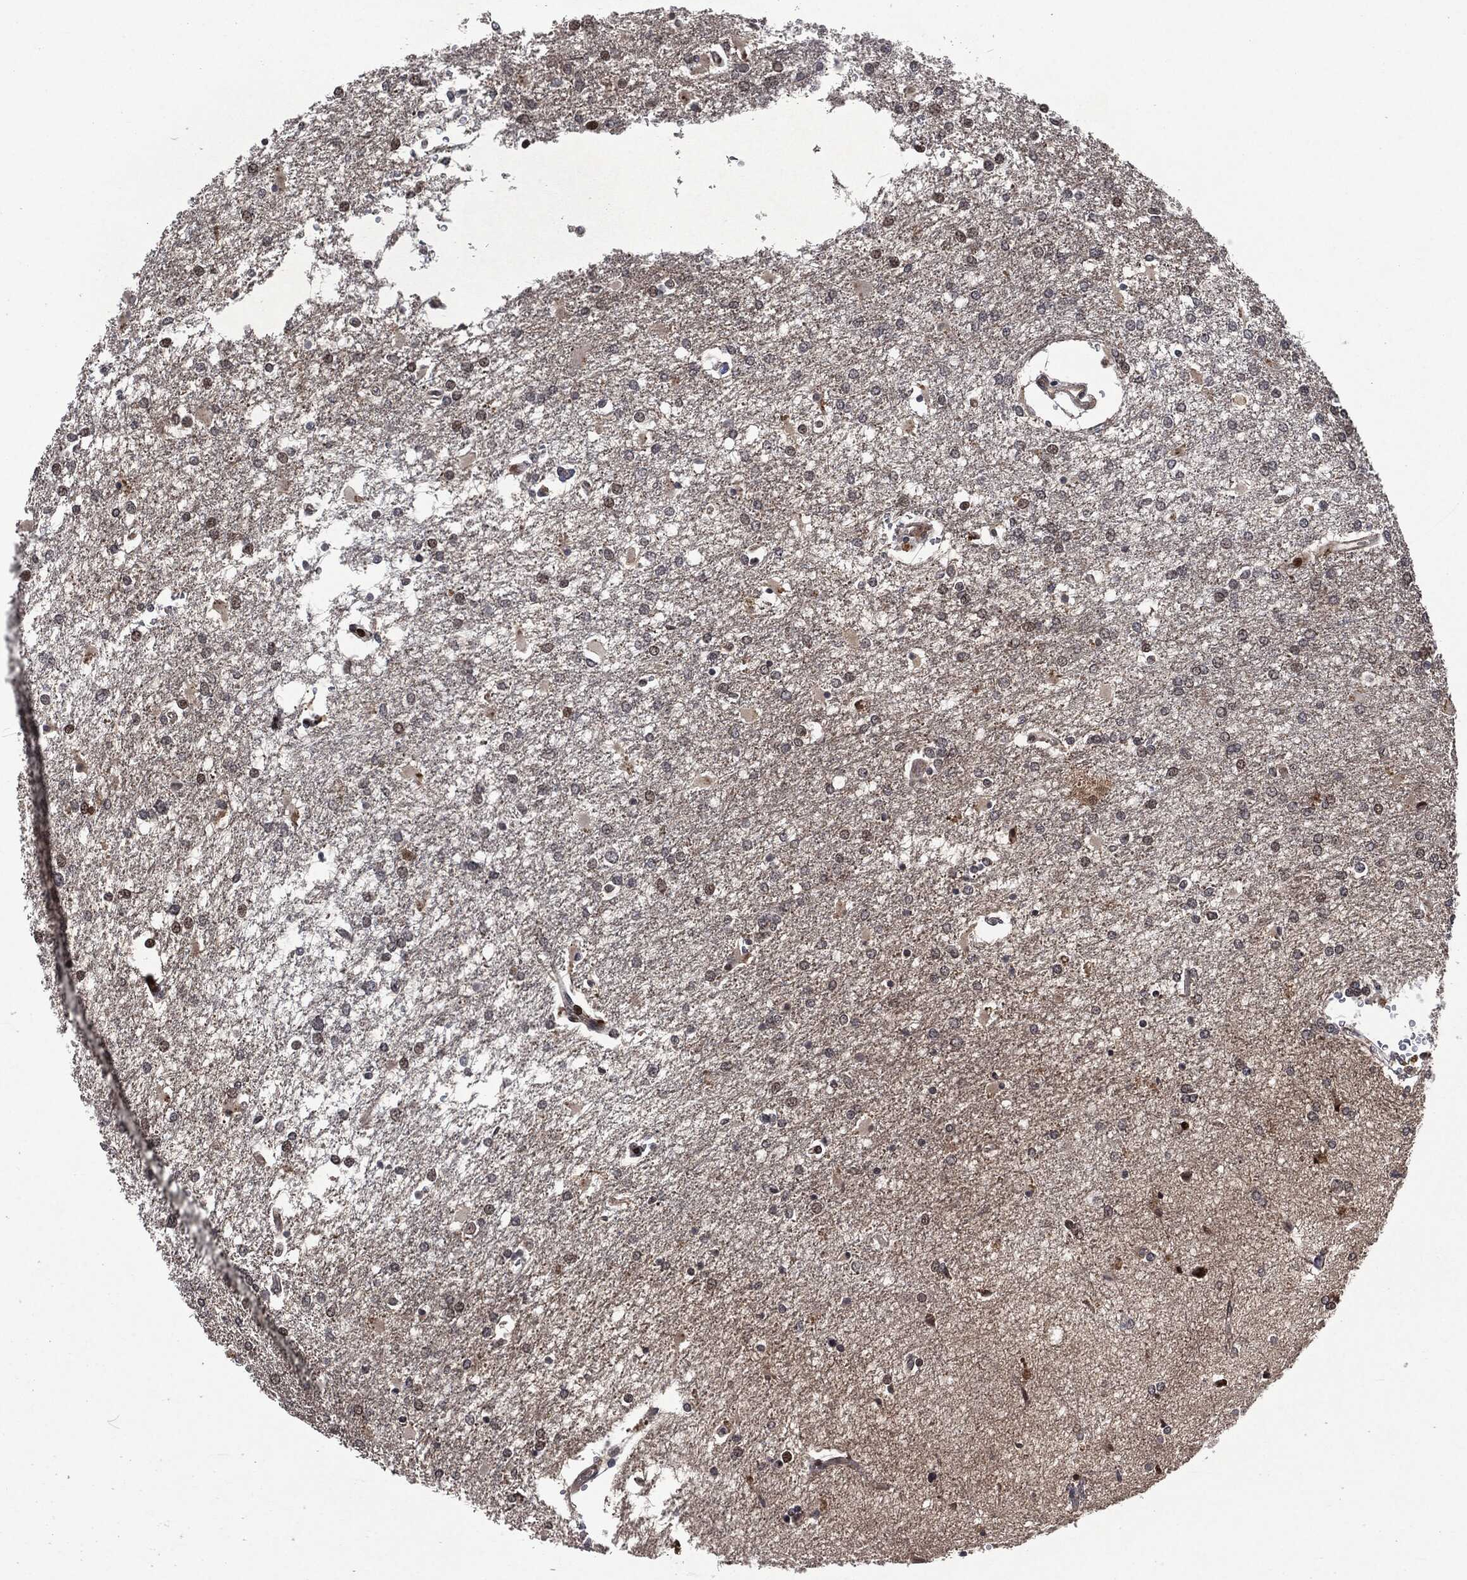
{"staining": {"intensity": "moderate", "quantity": "<25%", "location": "nuclear"}, "tissue": "glioma", "cell_type": "Tumor cells", "image_type": "cancer", "snomed": [{"axis": "morphology", "description": "Glioma, malignant, High grade"}, {"axis": "topography", "description": "Cerebral cortex"}], "caption": "IHC (DAB) staining of malignant glioma (high-grade) shows moderate nuclear protein positivity in approximately <25% of tumor cells.", "gene": "EGFR", "patient": {"sex": "male", "age": 79}}